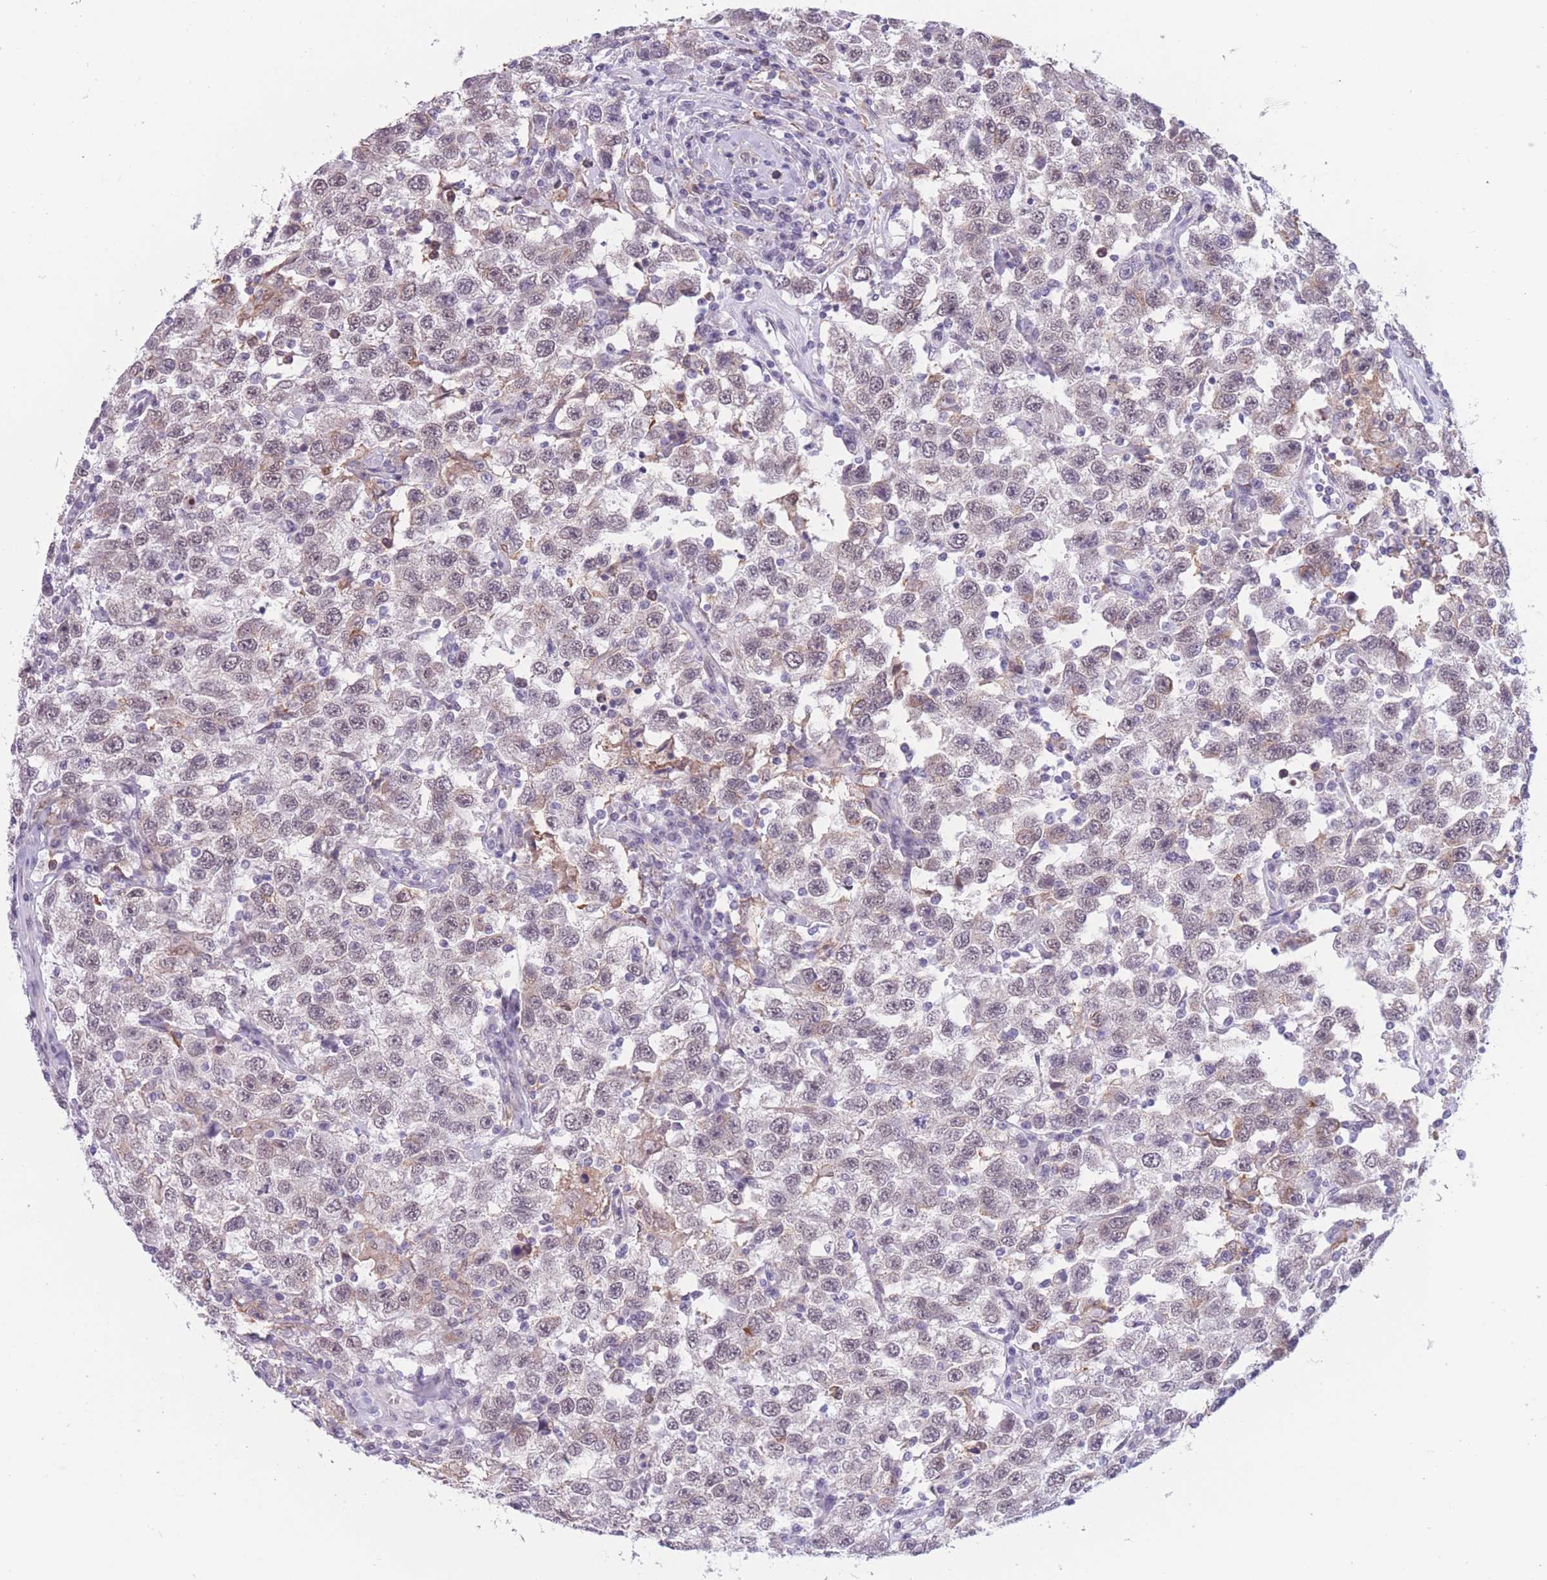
{"staining": {"intensity": "weak", "quantity": "<25%", "location": "cytoplasmic/membranous"}, "tissue": "testis cancer", "cell_type": "Tumor cells", "image_type": "cancer", "snomed": [{"axis": "morphology", "description": "Seminoma, NOS"}, {"axis": "topography", "description": "Testis"}], "caption": "Human seminoma (testis) stained for a protein using immunohistochemistry displays no positivity in tumor cells.", "gene": "PODXL", "patient": {"sex": "male", "age": 41}}